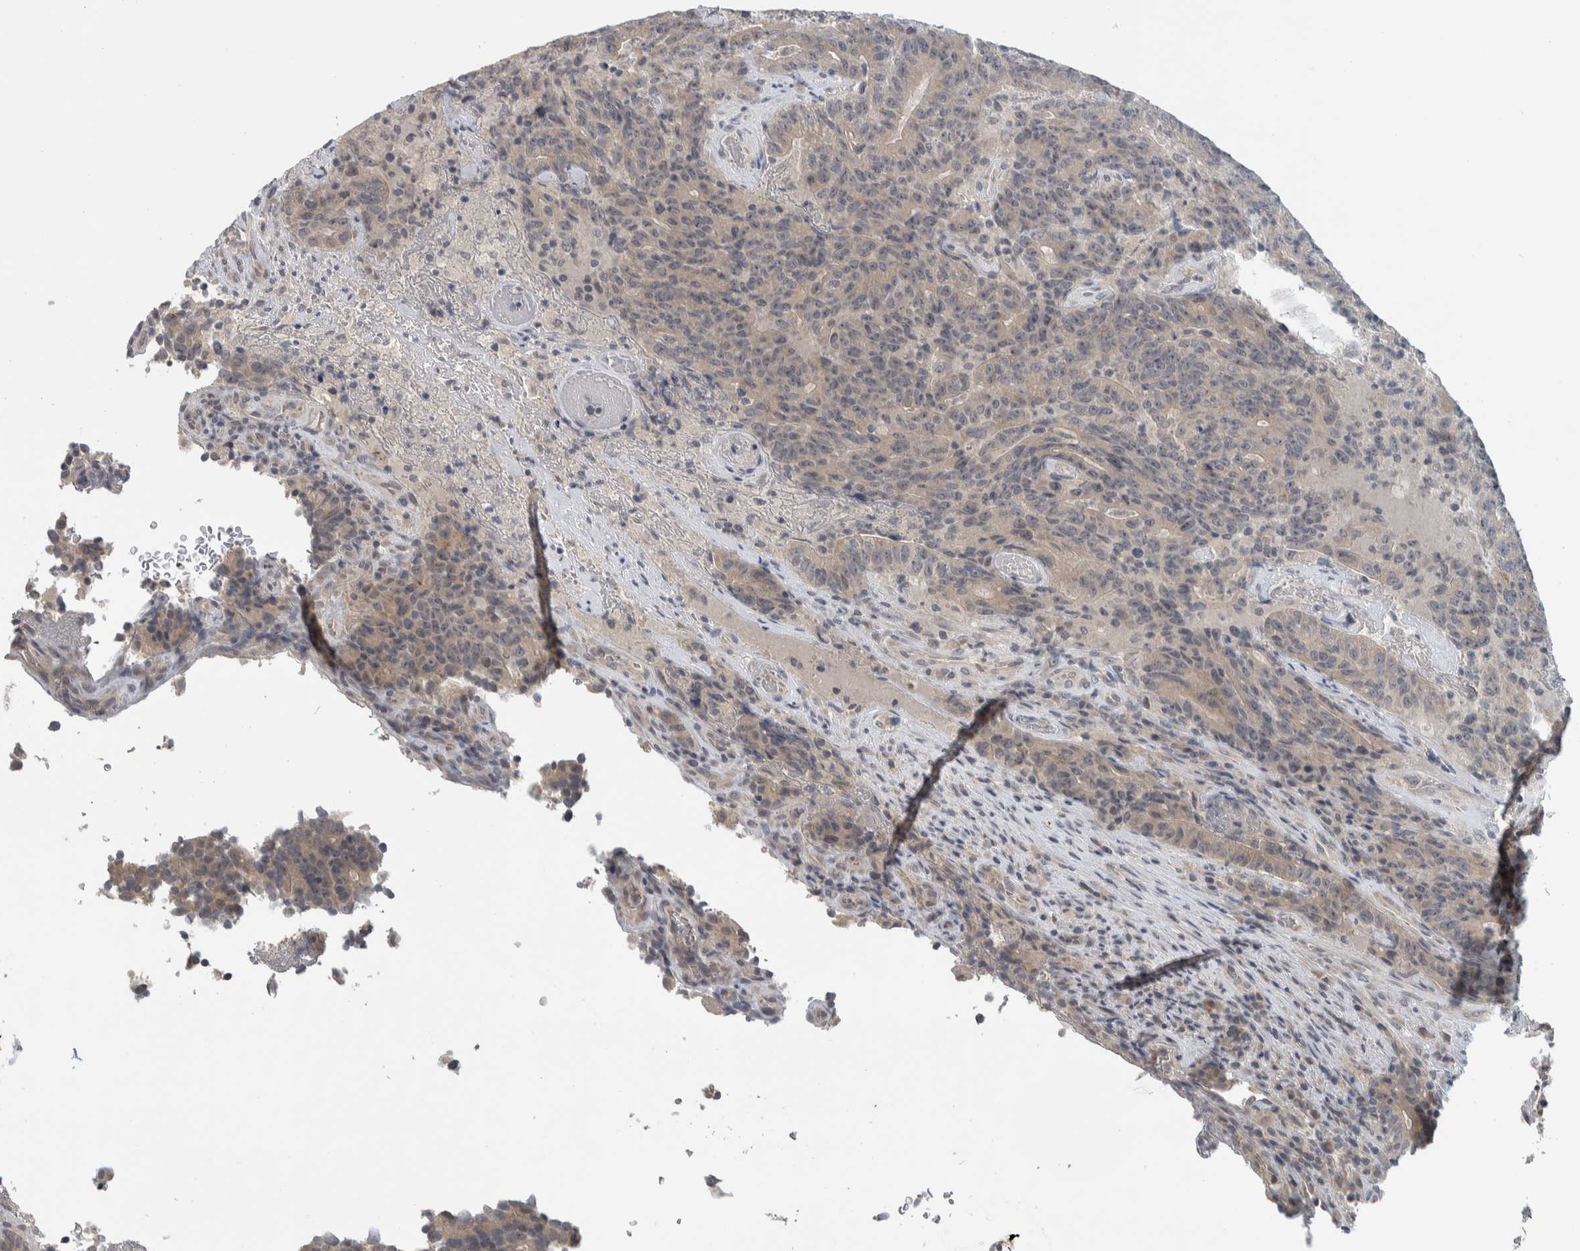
{"staining": {"intensity": "negative", "quantity": "none", "location": "none"}, "tissue": "colorectal cancer", "cell_type": "Tumor cells", "image_type": "cancer", "snomed": [{"axis": "morphology", "description": "Normal tissue, NOS"}, {"axis": "morphology", "description": "Adenocarcinoma, NOS"}, {"axis": "topography", "description": "Colon"}], "caption": "The image exhibits no significant positivity in tumor cells of colorectal adenocarcinoma.", "gene": "AFP", "patient": {"sex": "female", "age": 75}}